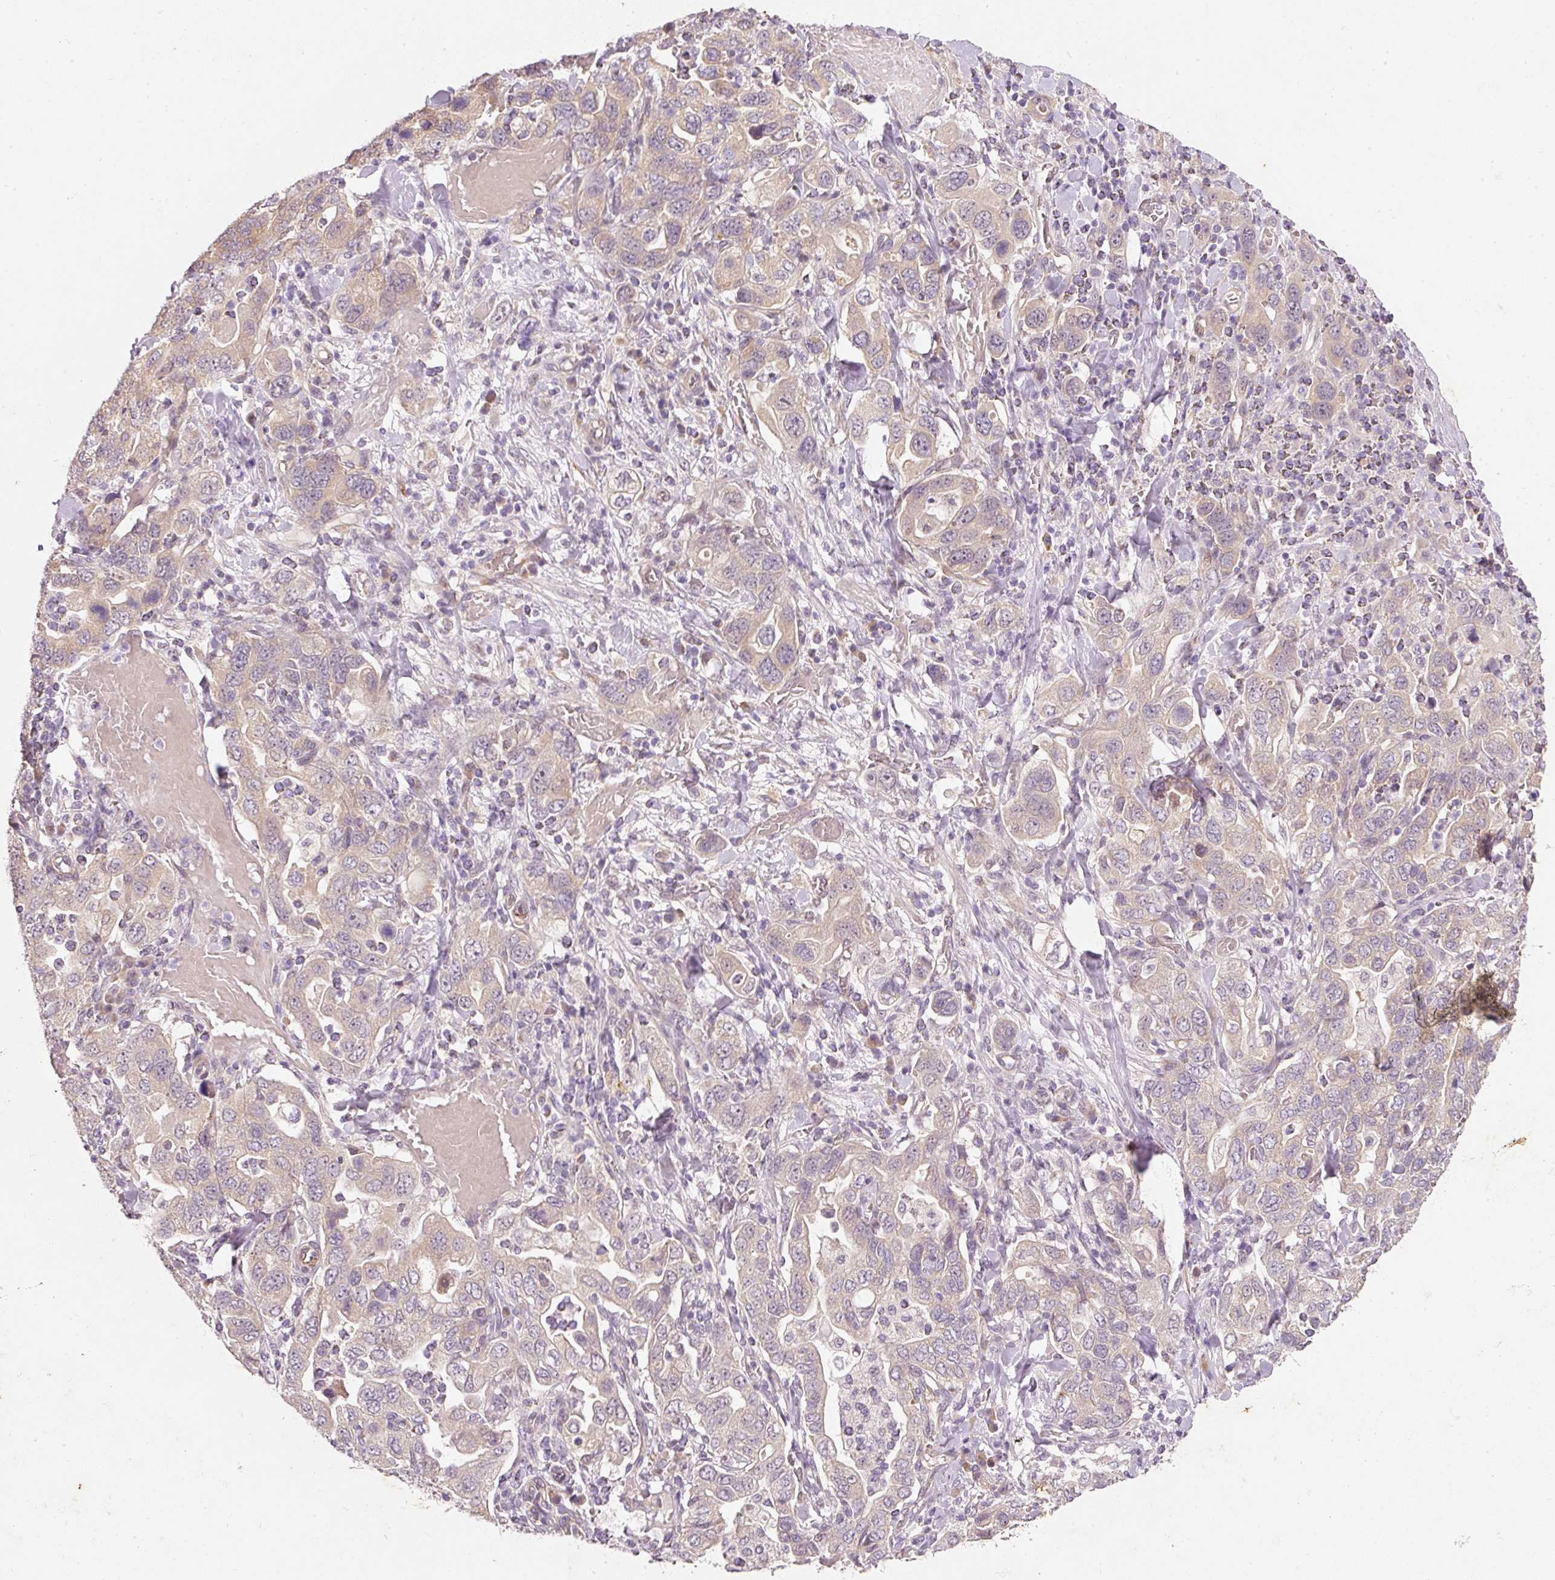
{"staining": {"intensity": "weak", "quantity": ">75%", "location": "cytoplasmic/membranous"}, "tissue": "stomach cancer", "cell_type": "Tumor cells", "image_type": "cancer", "snomed": [{"axis": "morphology", "description": "Adenocarcinoma, NOS"}, {"axis": "topography", "description": "Stomach, upper"}, {"axis": "topography", "description": "Stomach"}], "caption": "Protein expression analysis of stomach cancer (adenocarcinoma) shows weak cytoplasmic/membranous staining in about >75% of tumor cells.", "gene": "RGL2", "patient": {"sex": "male", "age": 62}}